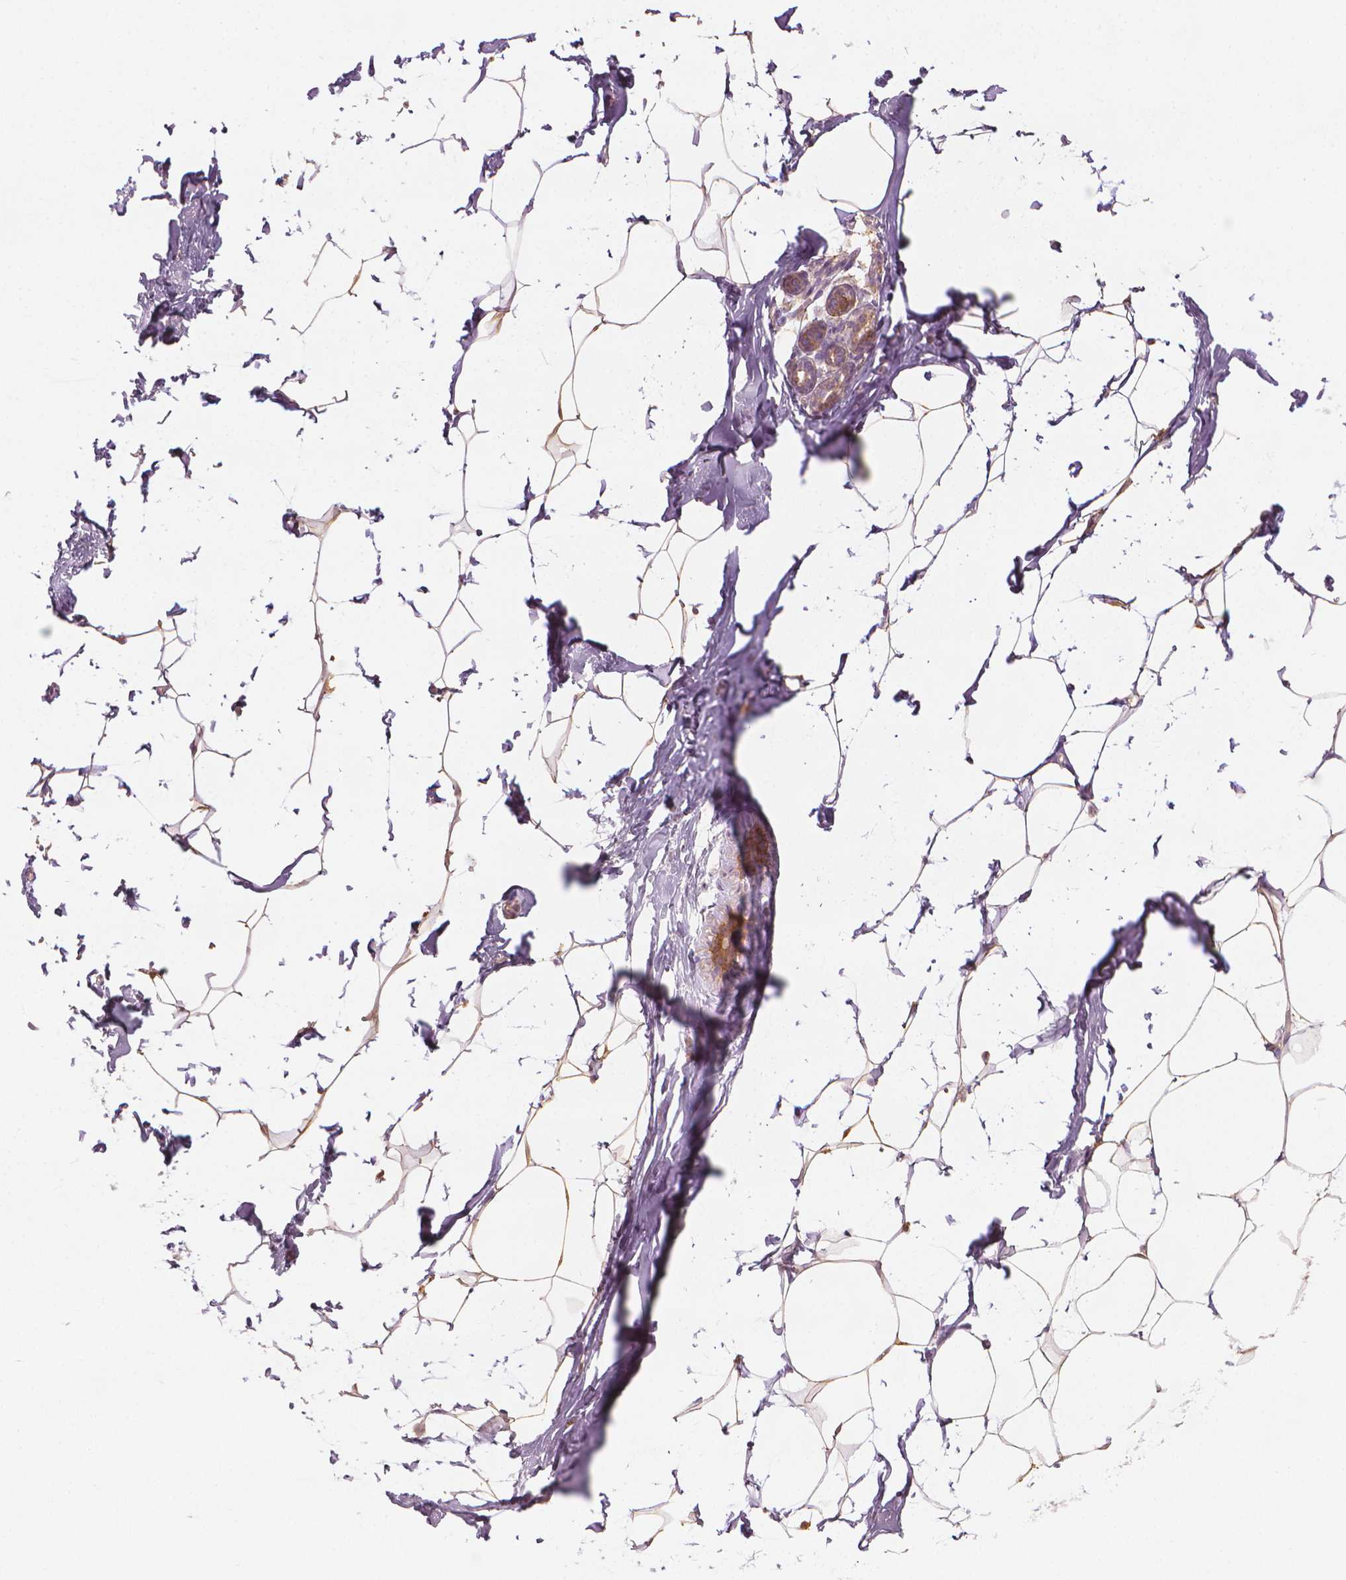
{"staining": {"intensity": "moderate", "quantity": "25%-75%", "location": "cytoplasmic/membranous"}, "tissue": "breast", "cell_type": "Adipocytes", "image_type": "normal", "snomed": [{"axis": "morphology", "description": "Normal tissue, NOS"}, {"axis": "topography", "description": "Breast"}], "caption": "Normal breast was stained to show a protein in brown. There is medium levels of moderate cytoplasmic/membranous expression in approximately 25%-75% of adipocytes. The protein is shown in brown color, while the nuclei are stained blue.", "gene": "SHMT1", "patient": {"sex": "female", "age": 32}}